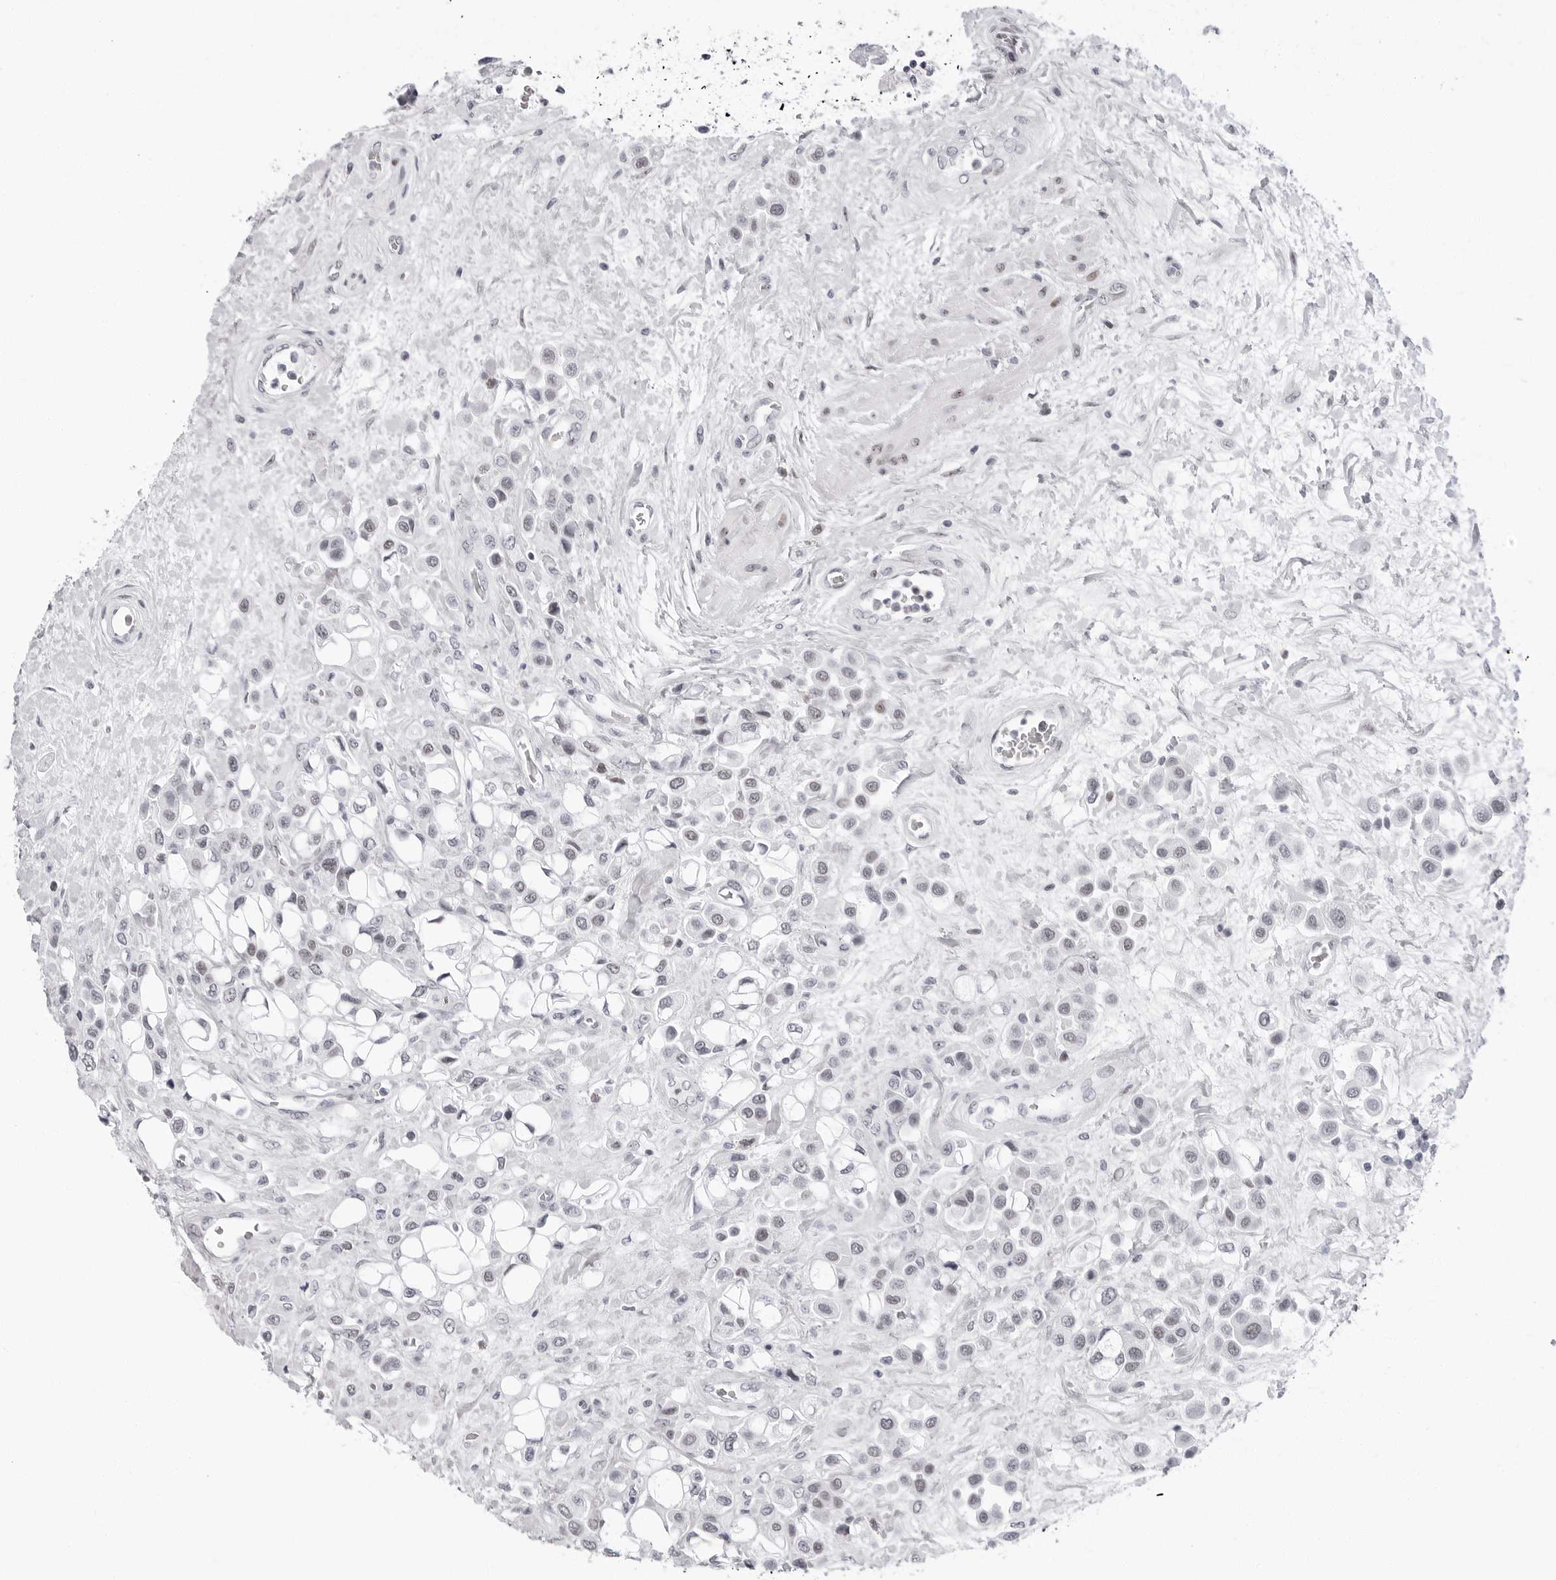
{"staining": {"intensity": "weak", "quantity": "<25%", "location": "nuclear"}, "tissue": "urothelial cancer", "cell_type": "Tumor cells", "image_type": "cancer", "snomed": [{"axis": "morphology", "description": "Urothelial carcinoma, High grade"}, {"axis": "topography", "description": "Urinary bladder"}], "caption": "Immunohistochemistry (IHC) image of neoplastic tissue: human urothelial cancer stained with DAB exhibits no significant protein expression in tumor cells.", "gene": "VEZF1", "patient": {"sex": "male", "age": 50}}